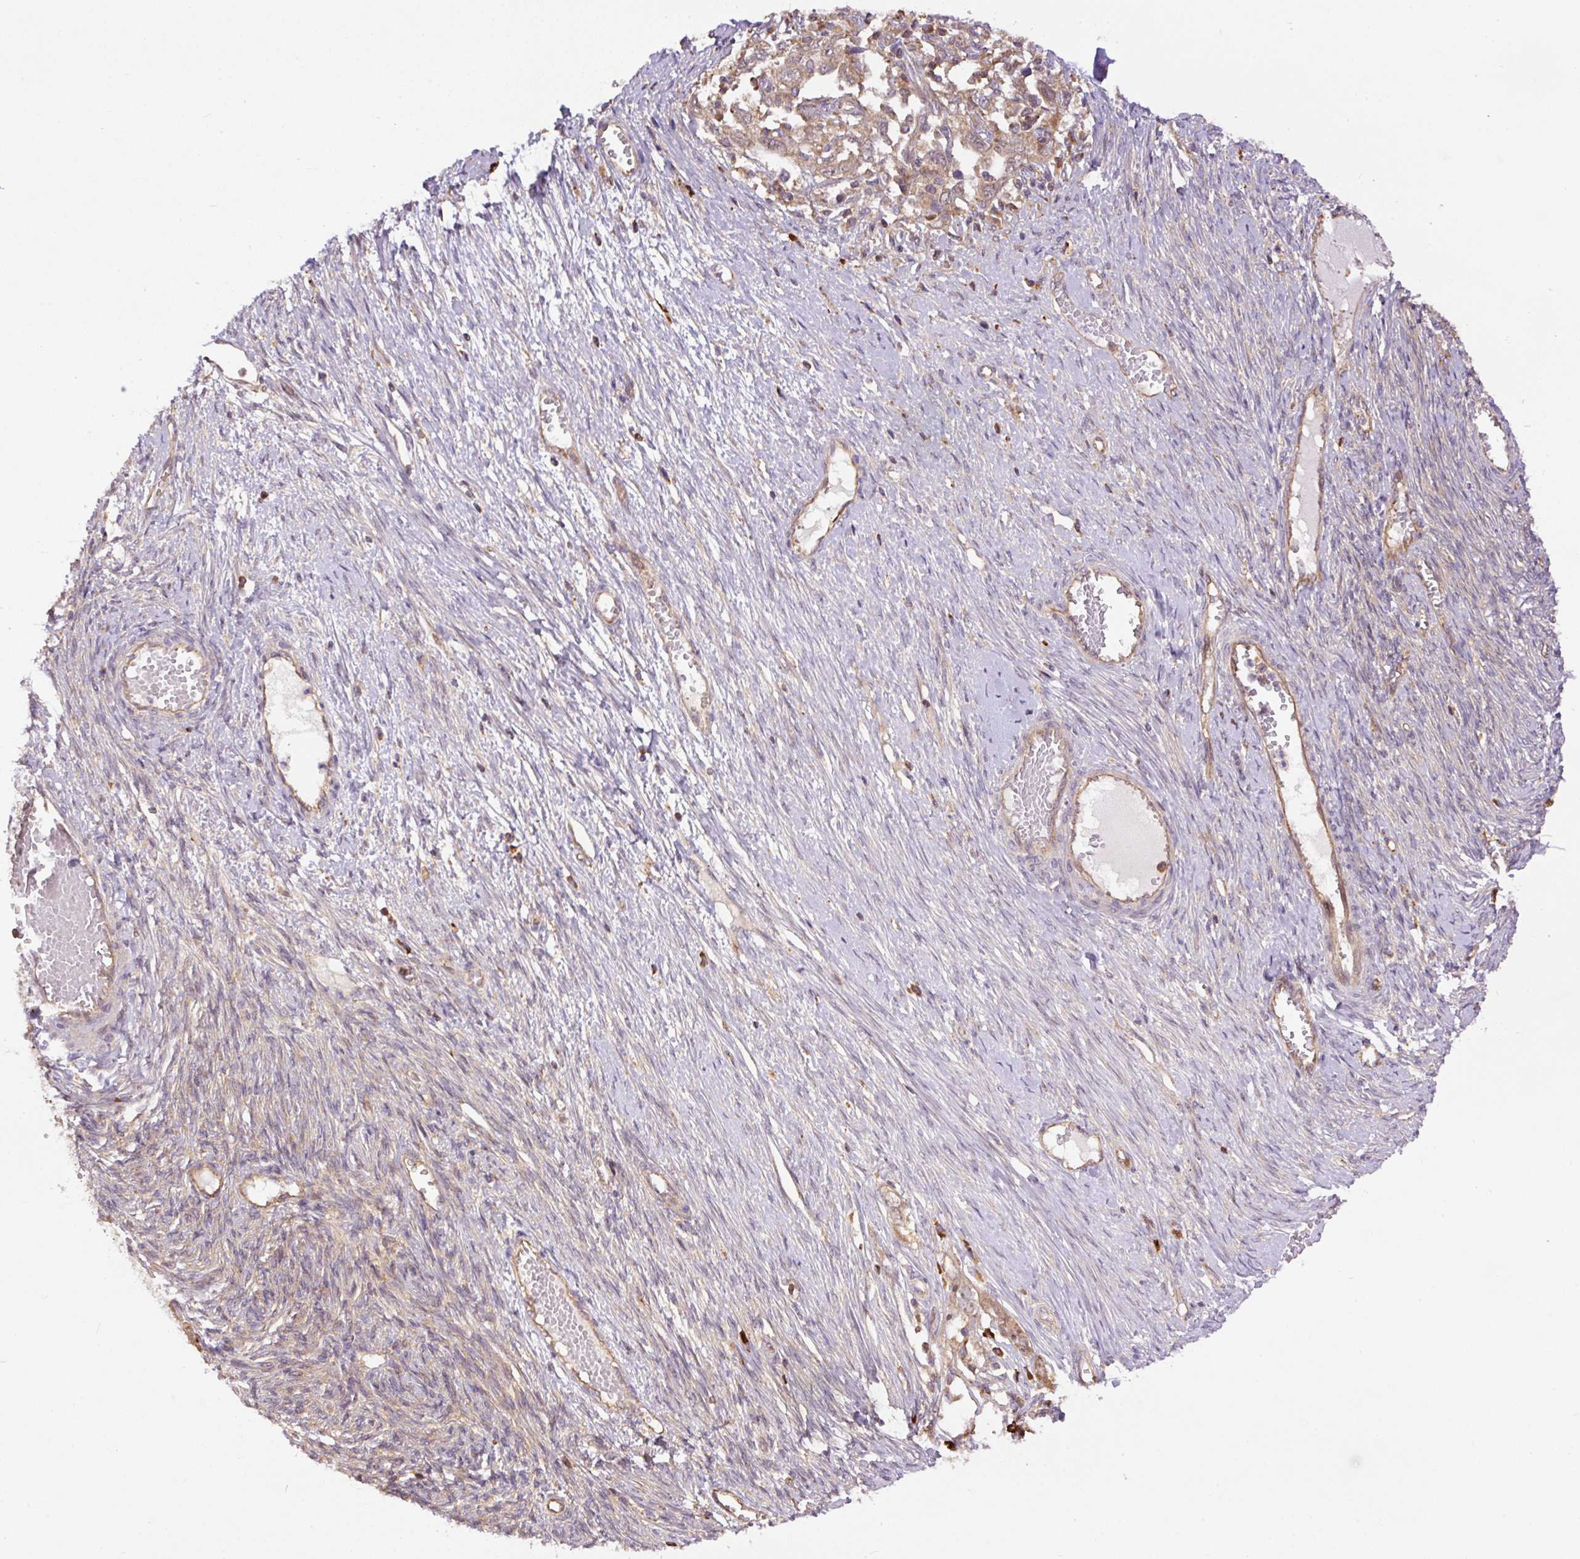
{"staining": {"intensity": "moderate", "quantity": ">75%", "location": "cytoplasmic/membranous"}, "tissue": "ovarian cancer", "cell_type": "Tumor cells", "image_type": "cancer", "snomed": [{"axis": "morphology", "description": "Carcinoma, NOS"}, {"axis": "morphology", "description": "Cystadenocarcinoma, serous, NOS"}, {"axis": "topography", "description": "Ovary"}], "caption": "DAB (3,3'-diaminobenzidine) immunohistochemical staining of ovarian cancer (serous cystadenocarcinoma) exhibits moderate cytoplasmic/membranous protein staining in about >75% of tumor cells.", "gene": "PPME1", "patient": {"sex": "female", "age": 69}}